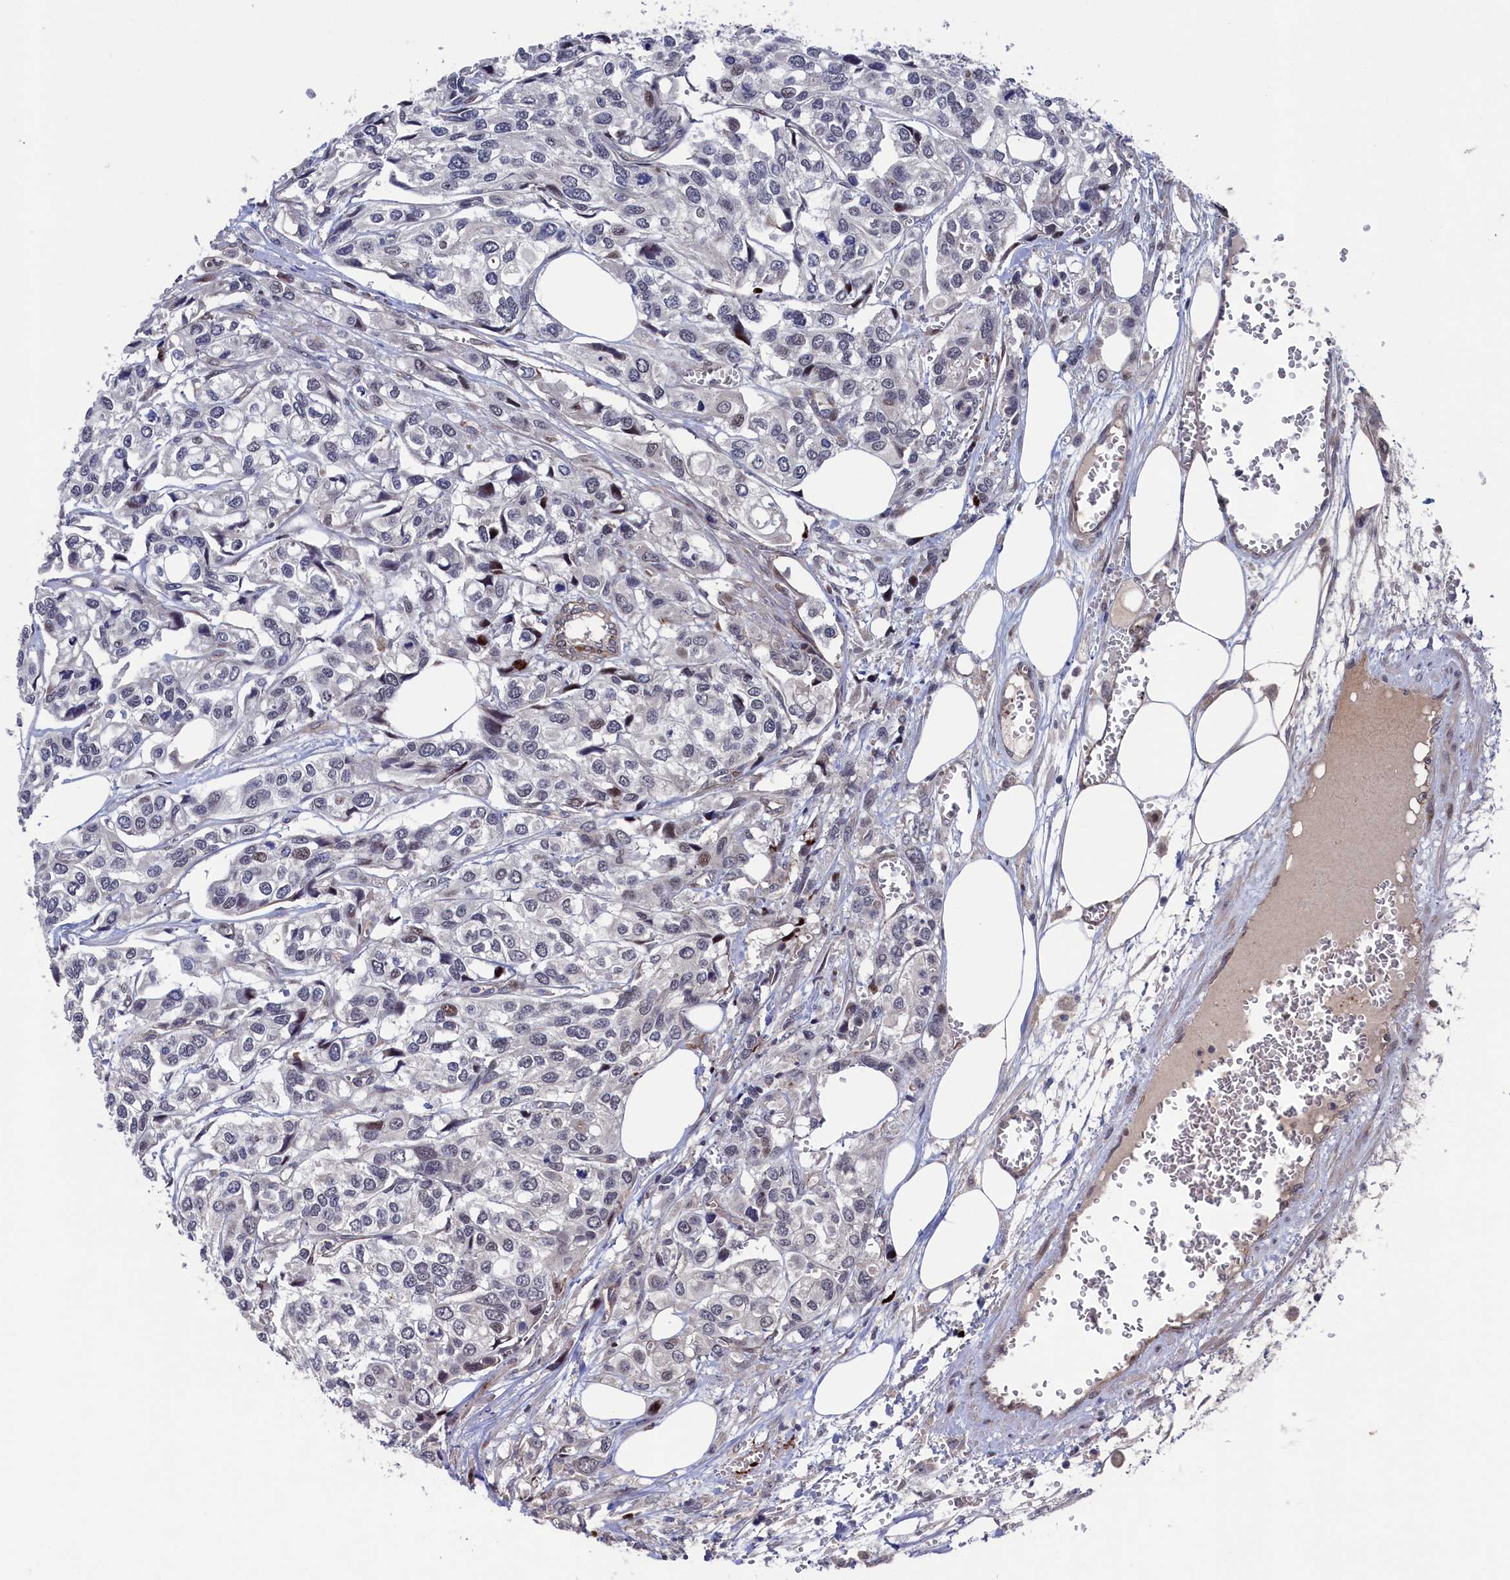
{"staining": {"intensity": "negative", "quantity": "none", "location": "none"}, "tissue": "urothelial cancer", "cell_type": "Tumor cells", "image_type": "cancer", "snomed": [{"axis": "morphology", "description": "Urothelial carcinoma, High grade"}, {"axis": "topography", "description": "Urinary bladder"}], "caption": "A micrograph of human urothelial cancer is negative for staining in tumor cells.", "gene": "ZNF891", "patient": {"sex": "male", "age": 67}}